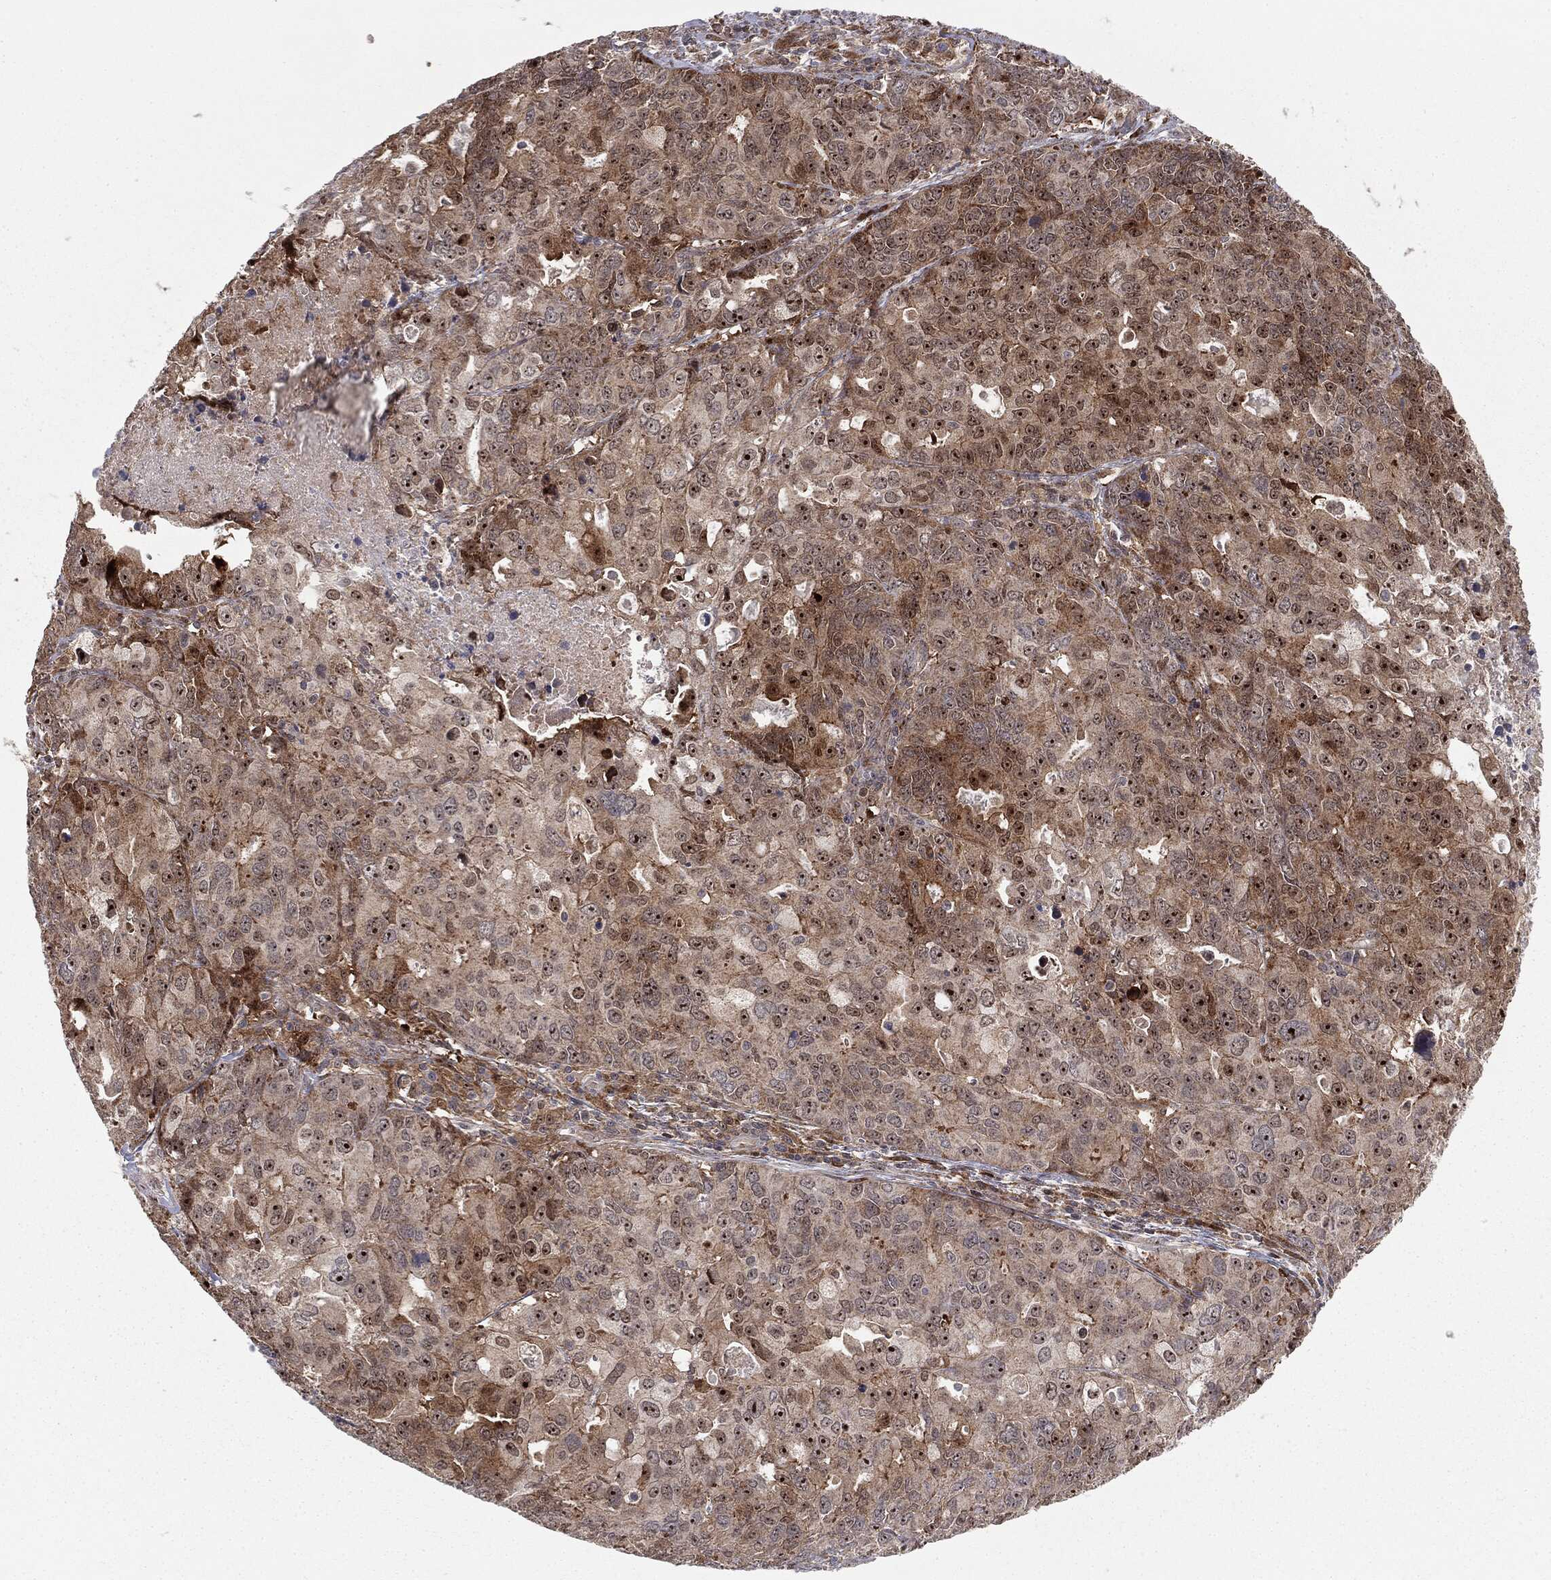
{"staining": {"intensity": "moderate", "quantity": ">75%", "location": "cytoplasmic/membranous,nuclear"}, "tissue": "endometrial cancer", "cell_type": "Tumor cells", "image_type": "cancer", "snomed": [{"axis": "morphology", "description": "Adenocarcinoma, NOS"}, {"axis": "topography", "description": "Uterus"}], "caption": "Endometrial cancer (adenocarcinoma) was stained to show a protein in brown. There is medium levels of moderate cytoplasmic/membranous and nuclear expression in approximately >75% of tumor cells.", "gene": "PTEN", "patient": {"sex": "female", "age": 79}}